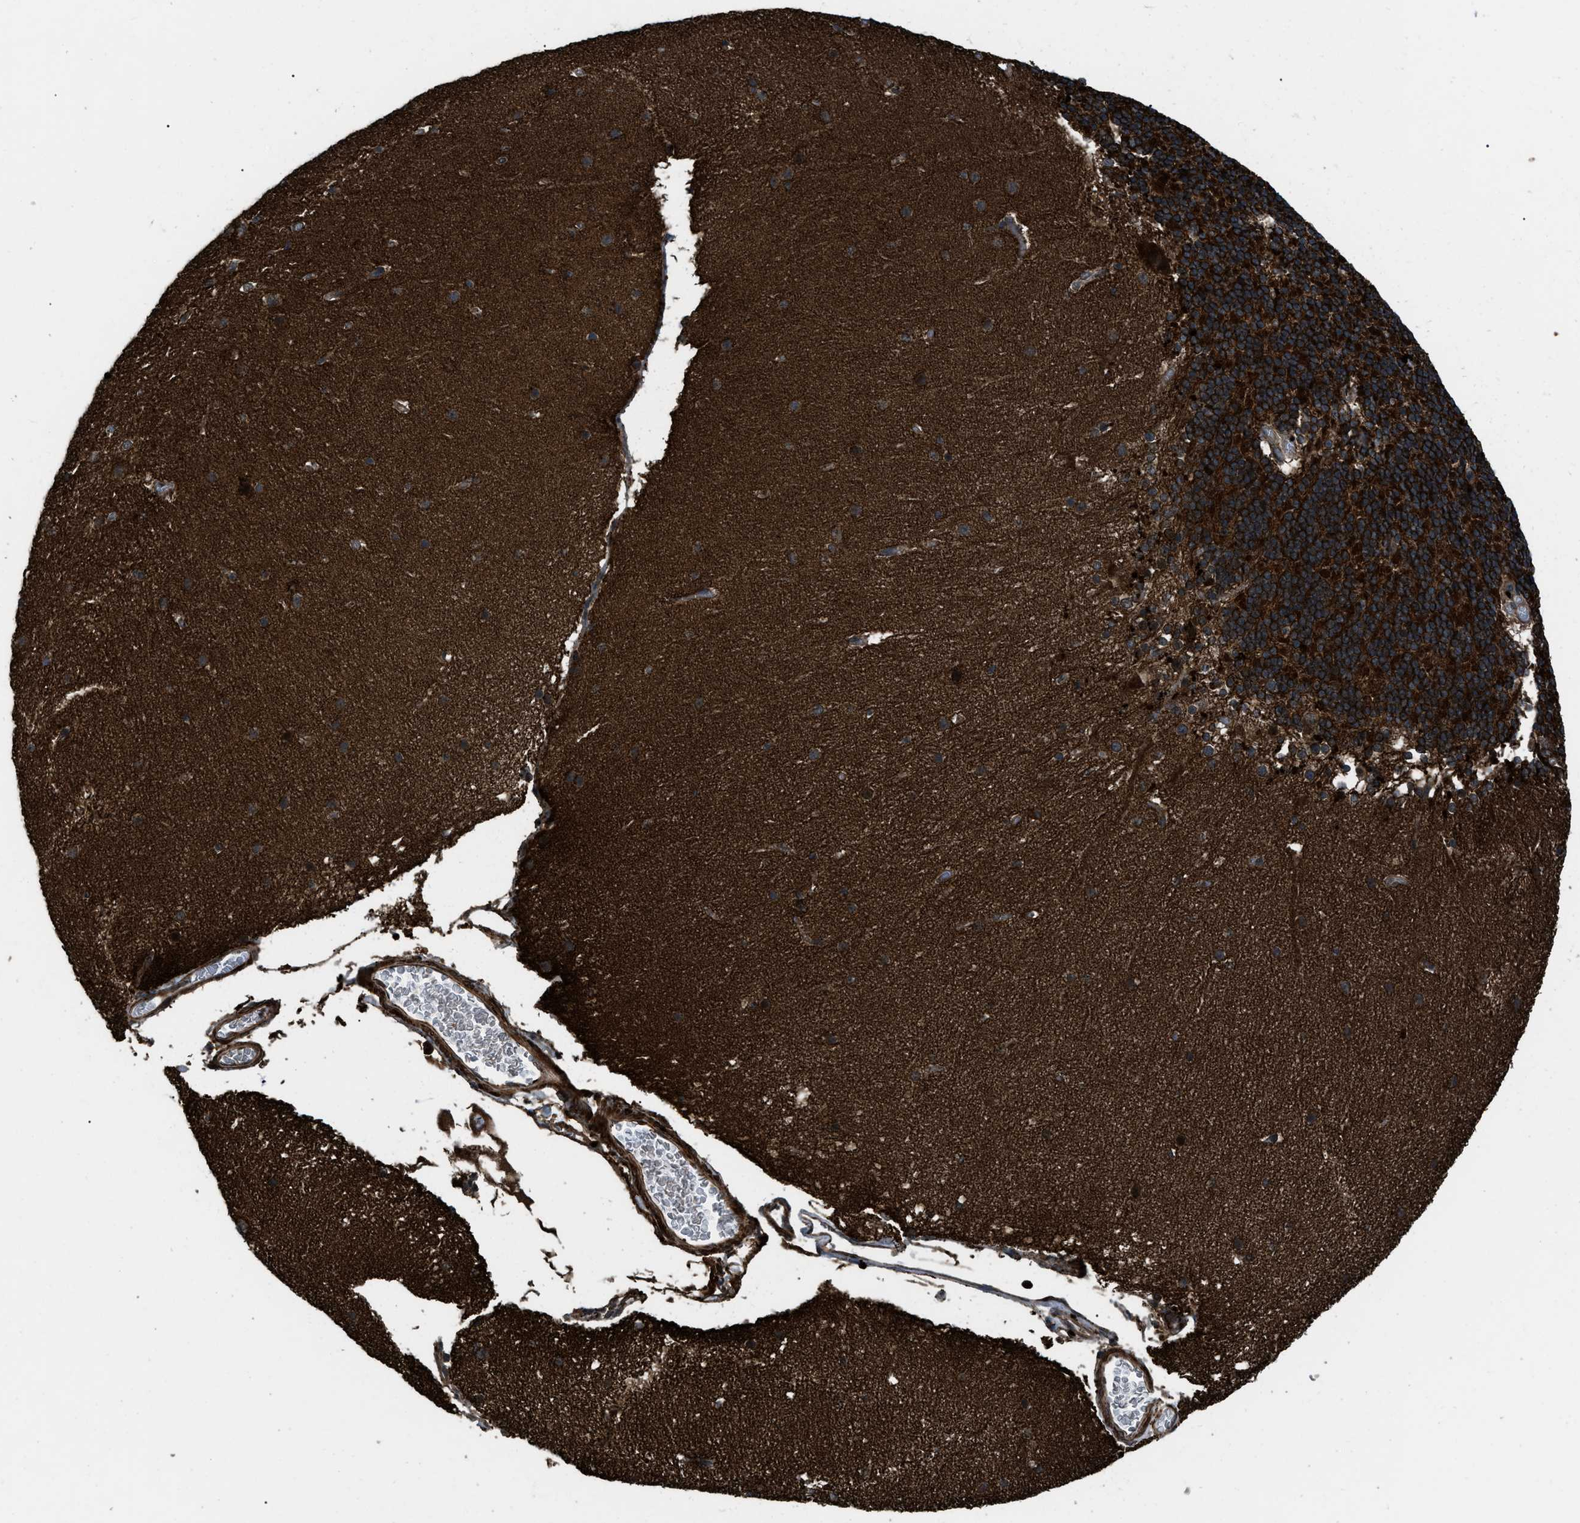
{"staining": {"intensity": "moderate", "quantity": ">75%", "location": "cytoplasmic/membranous"}, "tissue": "cerebellum", "cell_type": "Cells in granular layer", "image_type": "normal", "snomed": [{"axis": "morphology", "description": "Normal tissue, NOS"}, {"axis": "topography", "description": "Cerebellum"}], "caption": "This image displays benign cerebellum stained with IHC to label a protein in brown. The cytoplasmic/membranous of cells in granular layer show moderate positivity for the protein. Nuclei are counter-stained blue.", "gene": "IRAK4", "patient": {"sex": "female", "age": 19}}